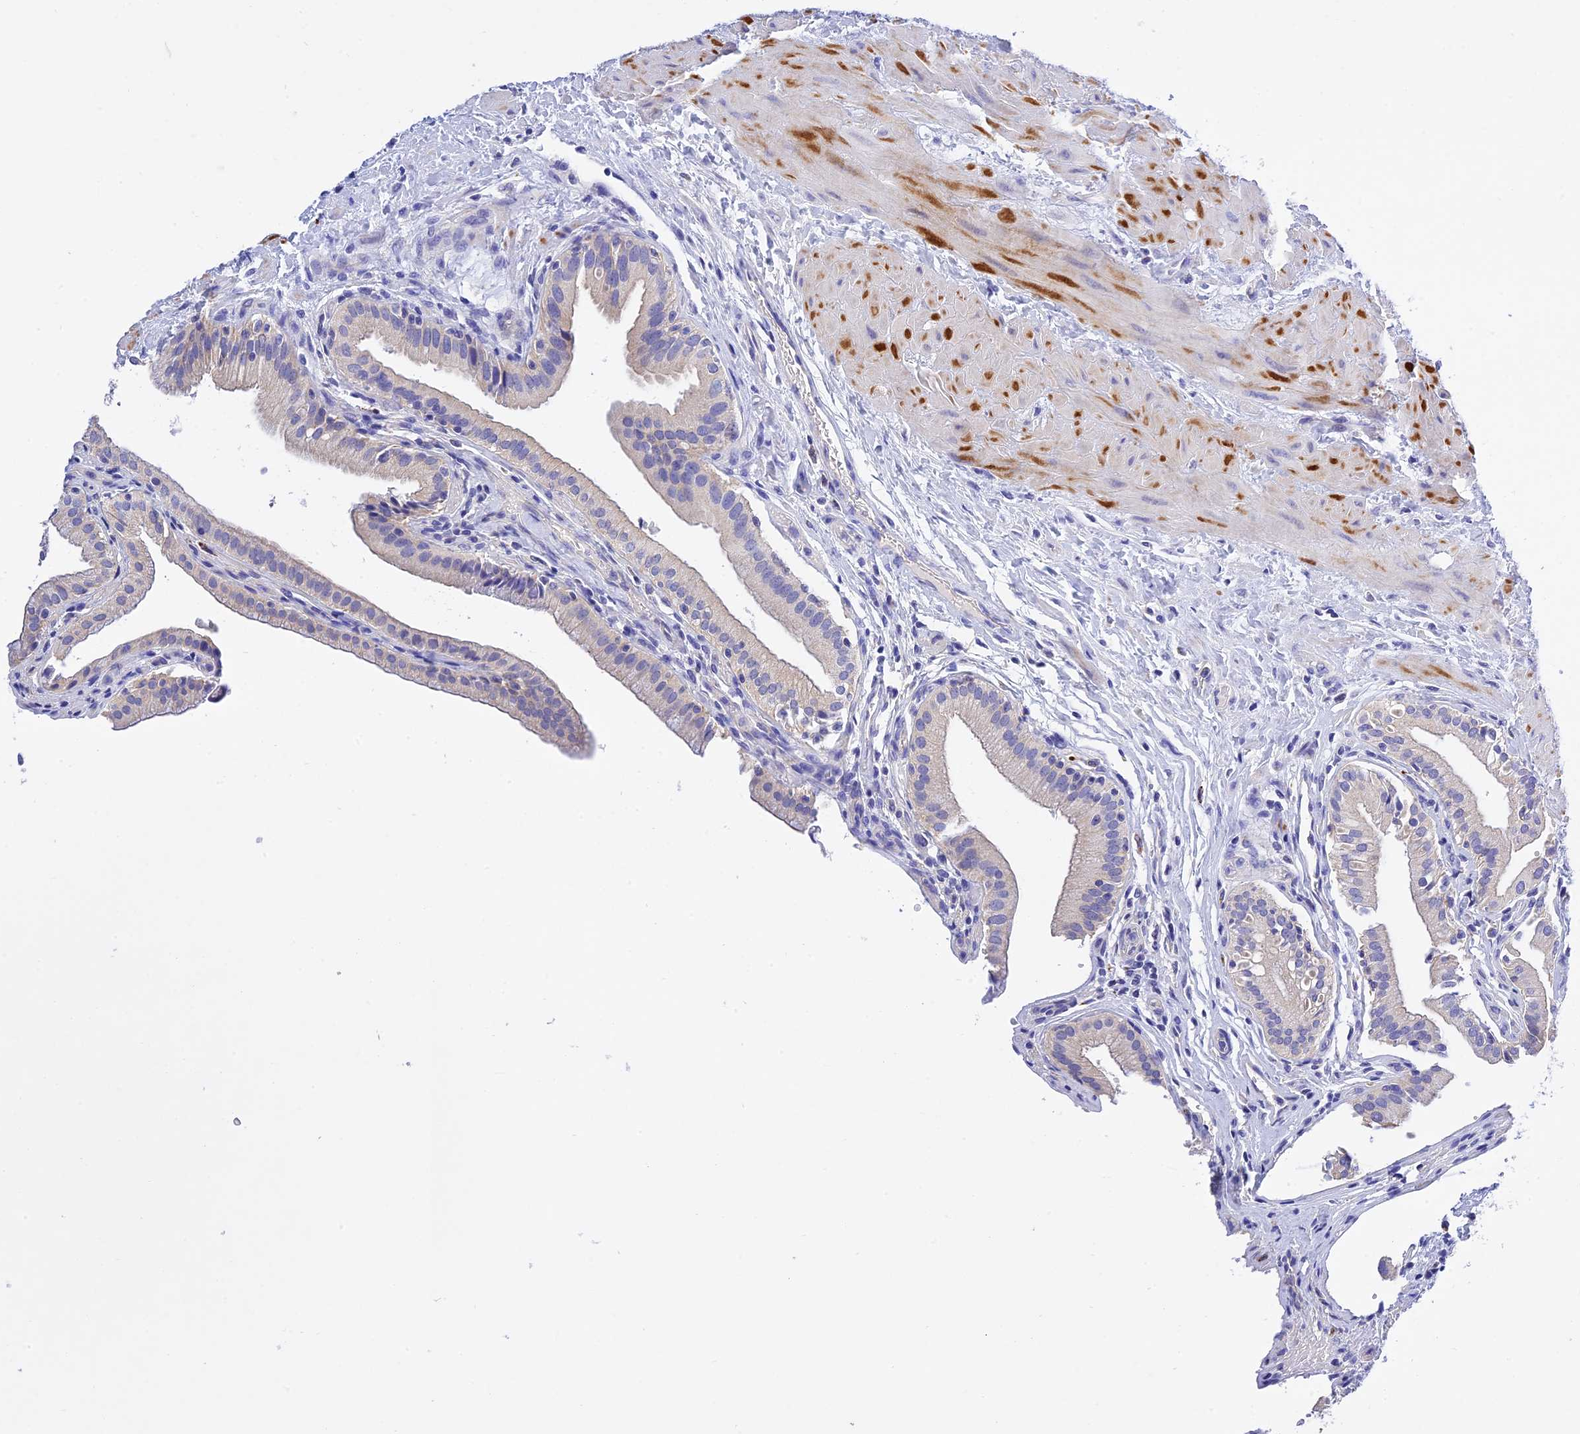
{"staining": {"intensity": "moderate", "quantity": "<25%", "location": "cytoplasmic/membranous"}, "tissue": "gallbladder", "cell_type": "Glandular cells", "image_type": "normal", "snomed": [{"axis": "morphology", "description": "Normal tissue, NOS"}, {"axis": "topography", "description": "Gallbladder"}], "caption": "The histopathology image displays immunohistochemical staining of unremarkable gallbladder. There is moderate cytoplasmic/membranous positivity is present in about <25% of glandular cells.", "gene": "MS4A5", "patient": {"sex": "male", "age": 24}}